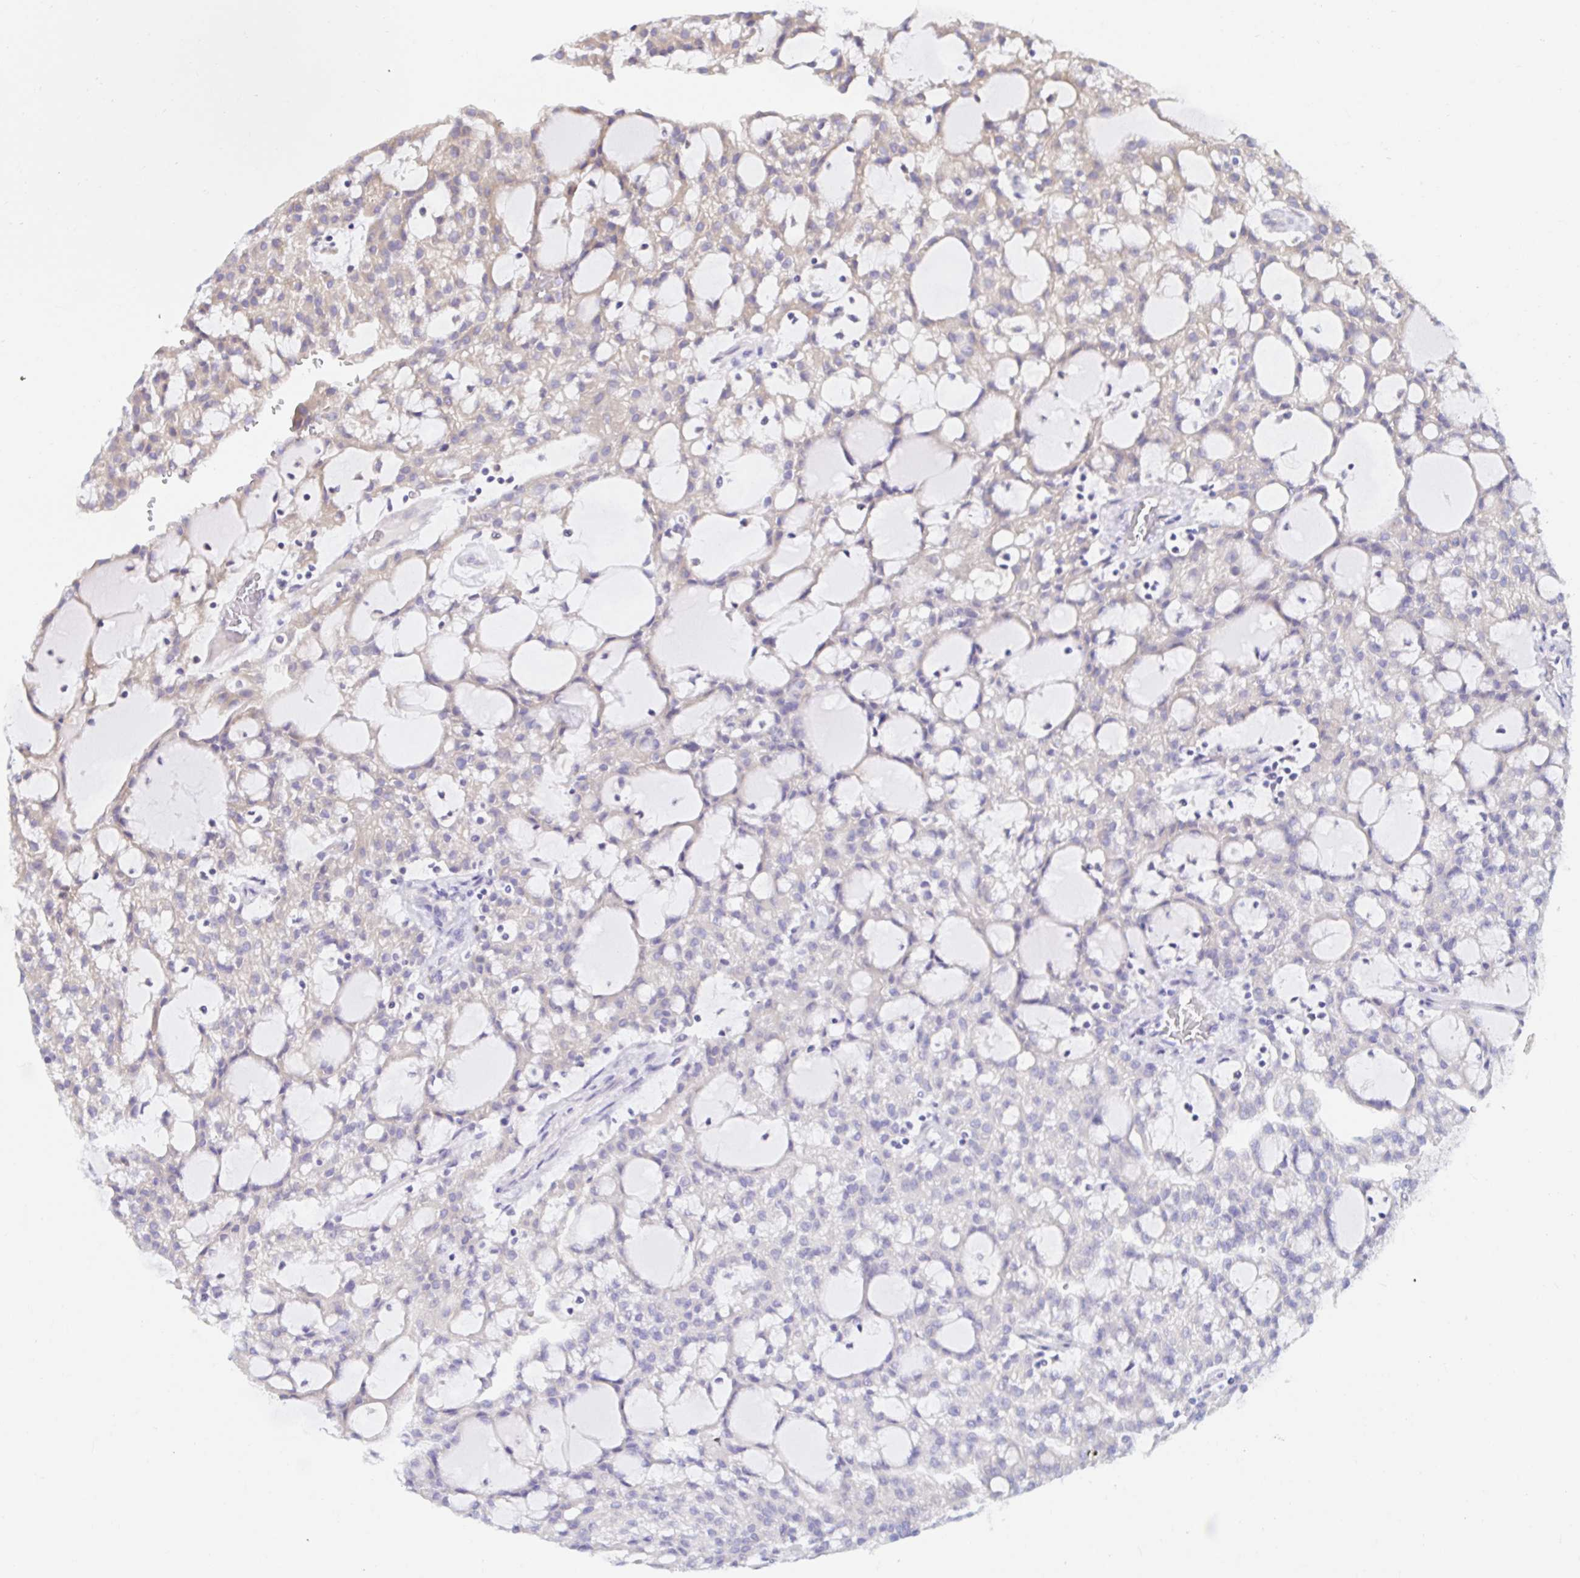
{"staining": {"intensity": "weak", "quantity": "<25%", "location": "cytoplasmic/membranous"}, "tissue": "renal cancer", "cell_type": "Tumor cells", "image_type": "cancer", "snomed": [{"axis": "morphology", "description": "Adenocarcinoma, NOS"}, {"axis": "topography", "description": "Kidney"}], "caption": "Protein analysis of renal adenocarcinoma shows no significant expression in tumor cells.", "gene": "VSIG2", "patient": {"sex": "male", "age": 63}}